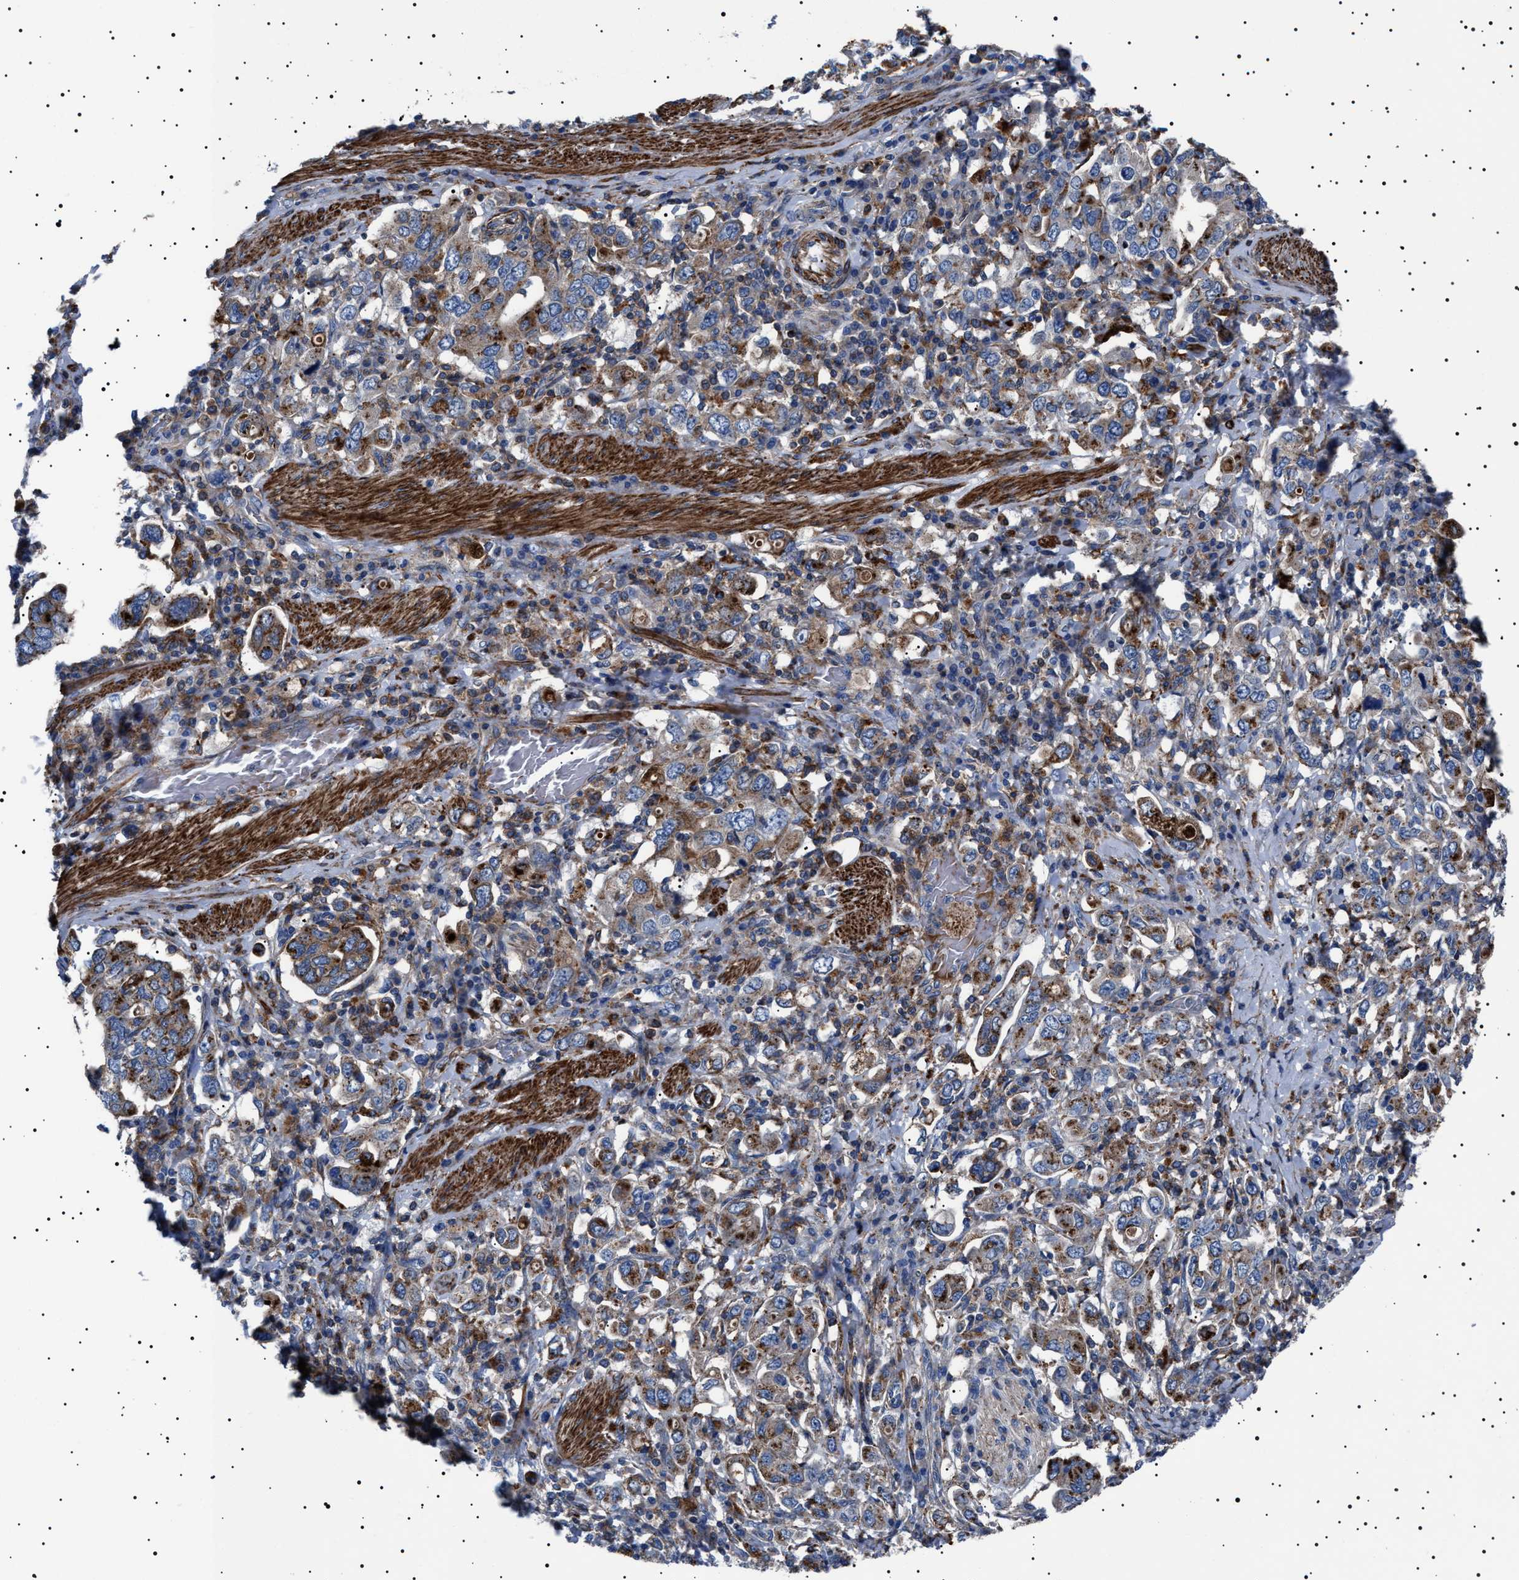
{"staining": {"intensity": "strong", "quantity": "<25%", "location": "cytoplasmic/membranous"}, "tissue": "stomach cancer", "cell_type": "Tumor cells", "image_type": "cancer", "snomed": [{"axis": "morphology", "description": "Adenocarcinoma, NOS"}, {"axis": "topography", "description": "Stomach, upper"}], "caption": "High-power microscopy captured an IHC image of stomach cancer, revealing strong cytoplasmic/membranous staining in approximately <25% of tumor cells.", "gene": "NEU1", "patient": {"sex": "male", "age": 62}}